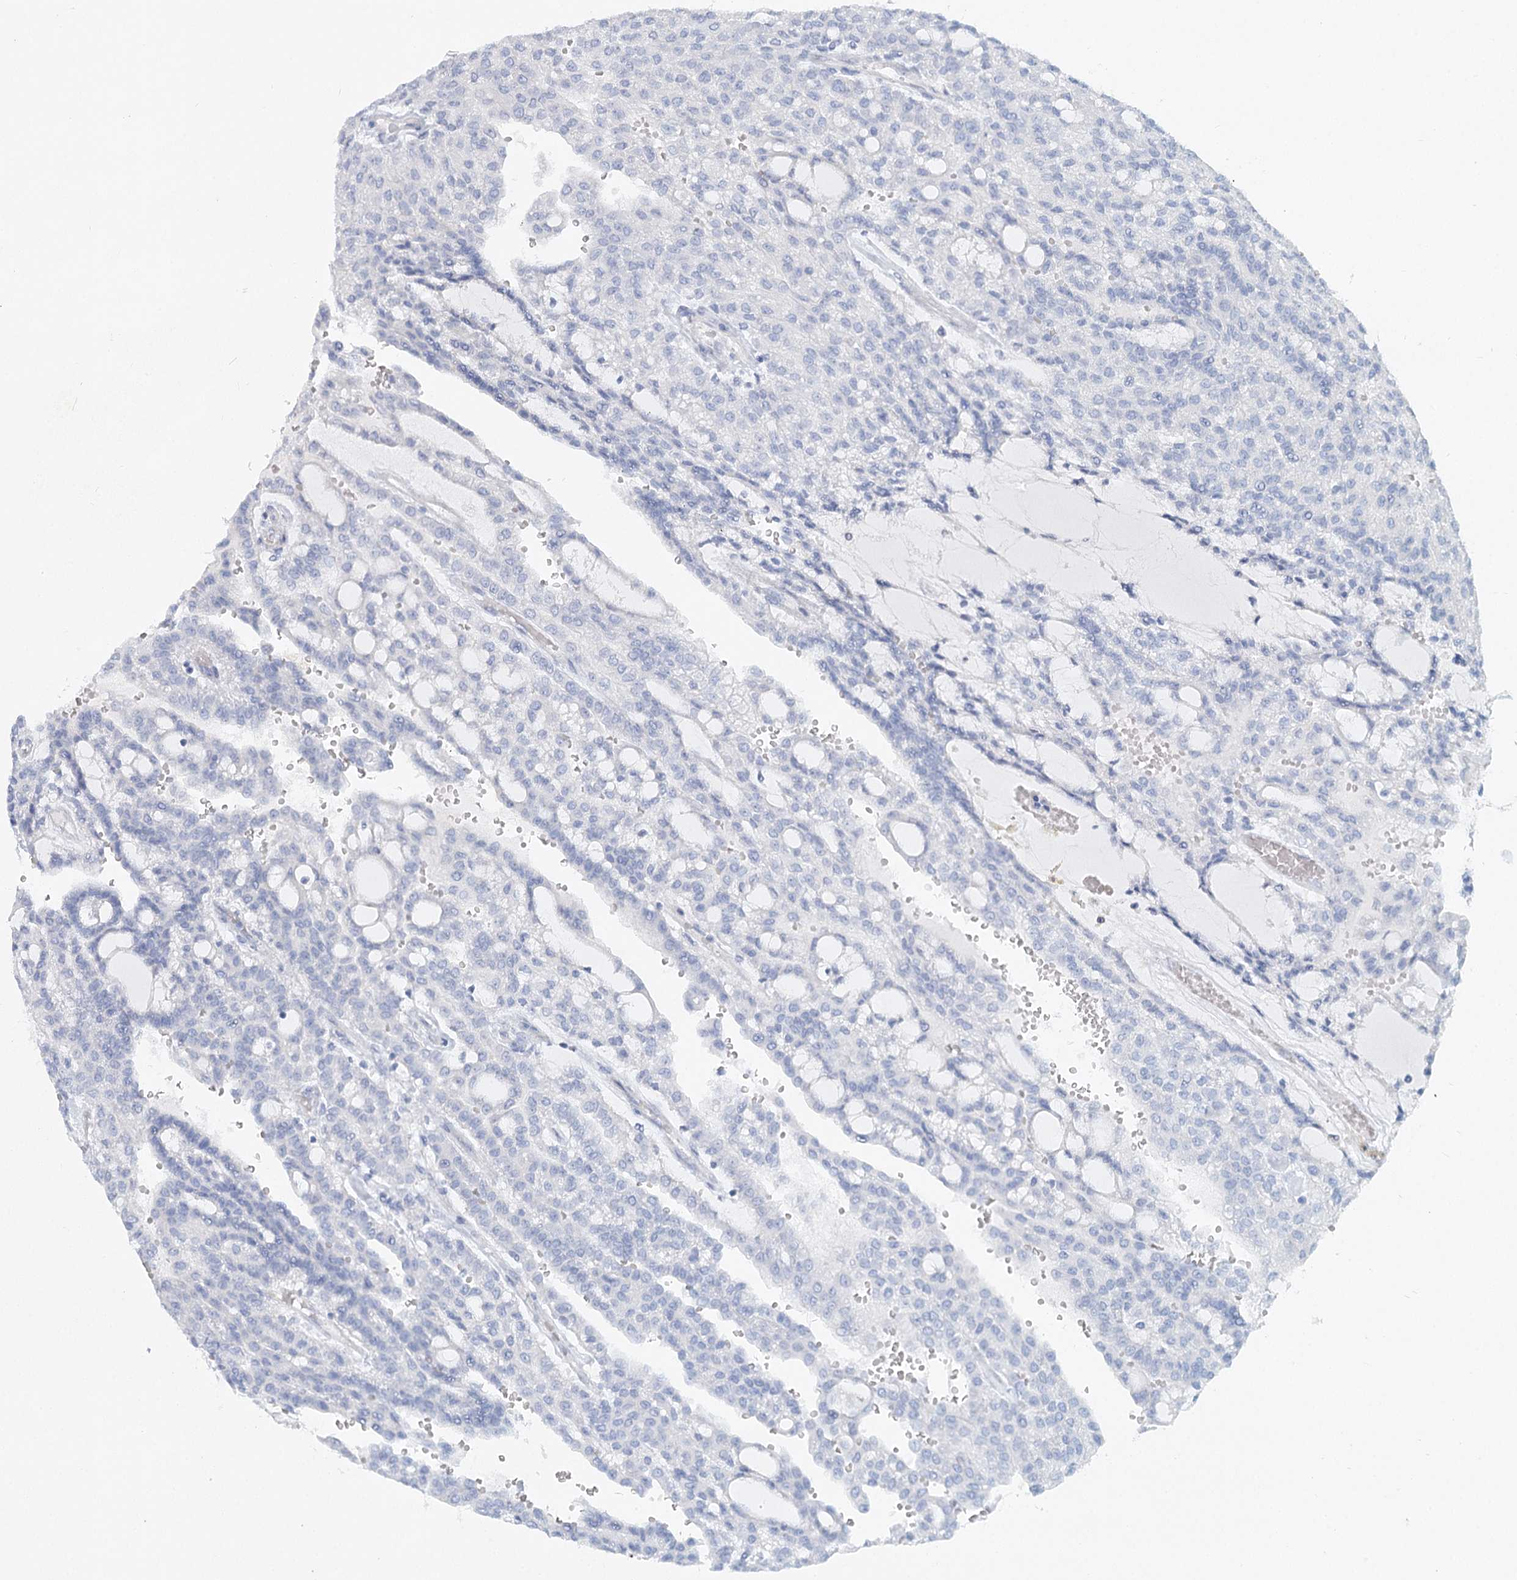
{"staining": {"intensity": "negative", "quantity": "none", "location": "none"}, "tissue": "renal cancer", "cell_type": "Tumor cells", "image_type": "cancer", "snomed": [{"axis": "morphology", "description": "Adenocarcinoma, NOS"}, {"axis": "topography", "description": "Kidney"}], "caption": "DAB (3,3'-diaminobenzidine) immunohistochemical staining of renal cancer shows no significant staining in tumor cells.", "gene": "DNMBP", "patient": {"sex": "male", "age": 63}}